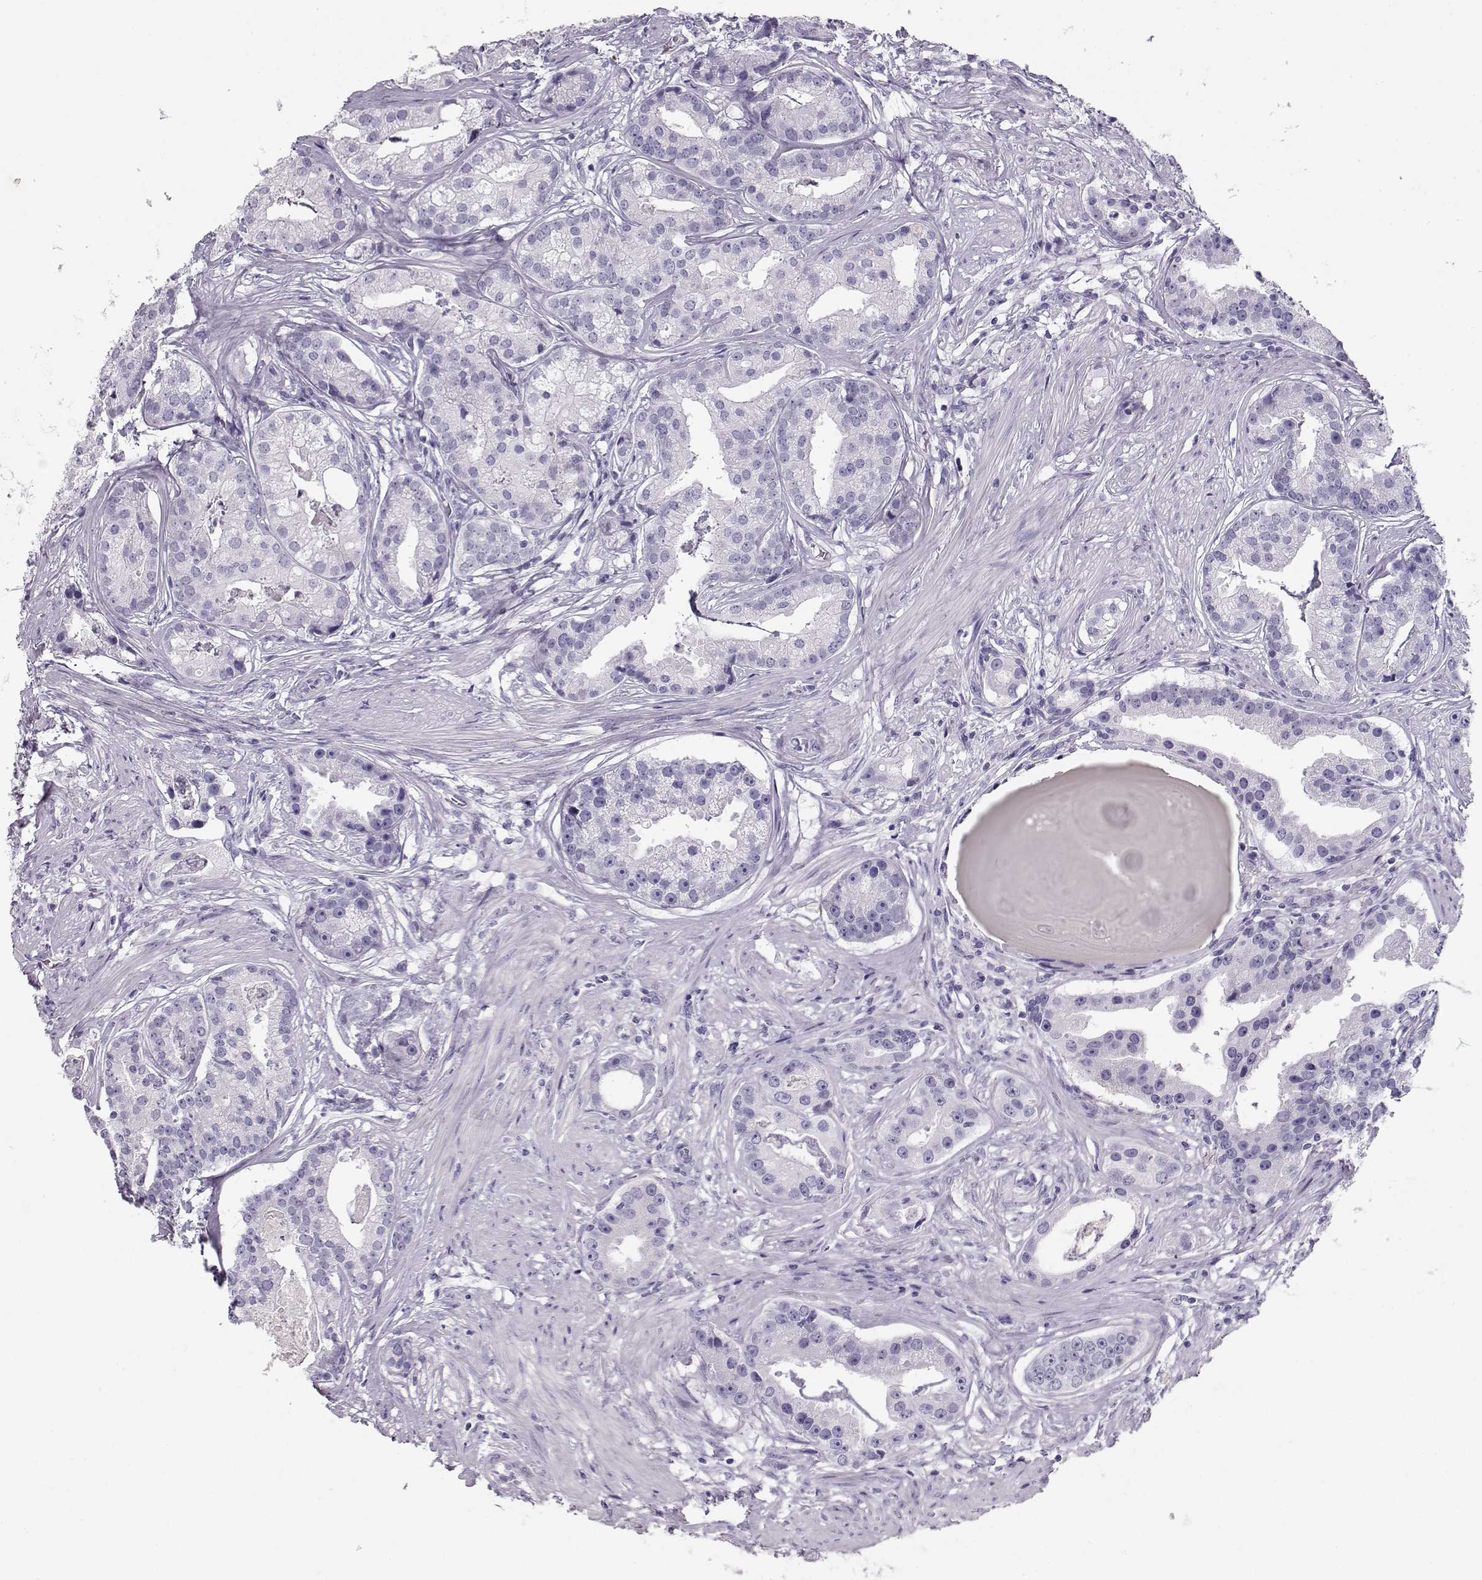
{"staining": {"intensity": "negative", "quantity": "none", "location": "none"}, "tissue": "prostate cancer", "cell_type": "Tumor cells", "image_type": "cancer", "snomed": [{"axis": "morphology", "description": "Adenocarcinoma, NOS"}, {"axis": "topography", "description": "Prostate and seminal vesicle, NOS"}, {"axis": "topography", "description": "Prostate"}], "caption": "This photomicrograph is of prostate cancer (adenocarcinoma) stained with IHC to label a protein in brown with the nuclei are counter-stained blue. There is no positivity in tumor cells.", "gene": "MAGEC1", "patient": {"sex": "male", "age": 44}}